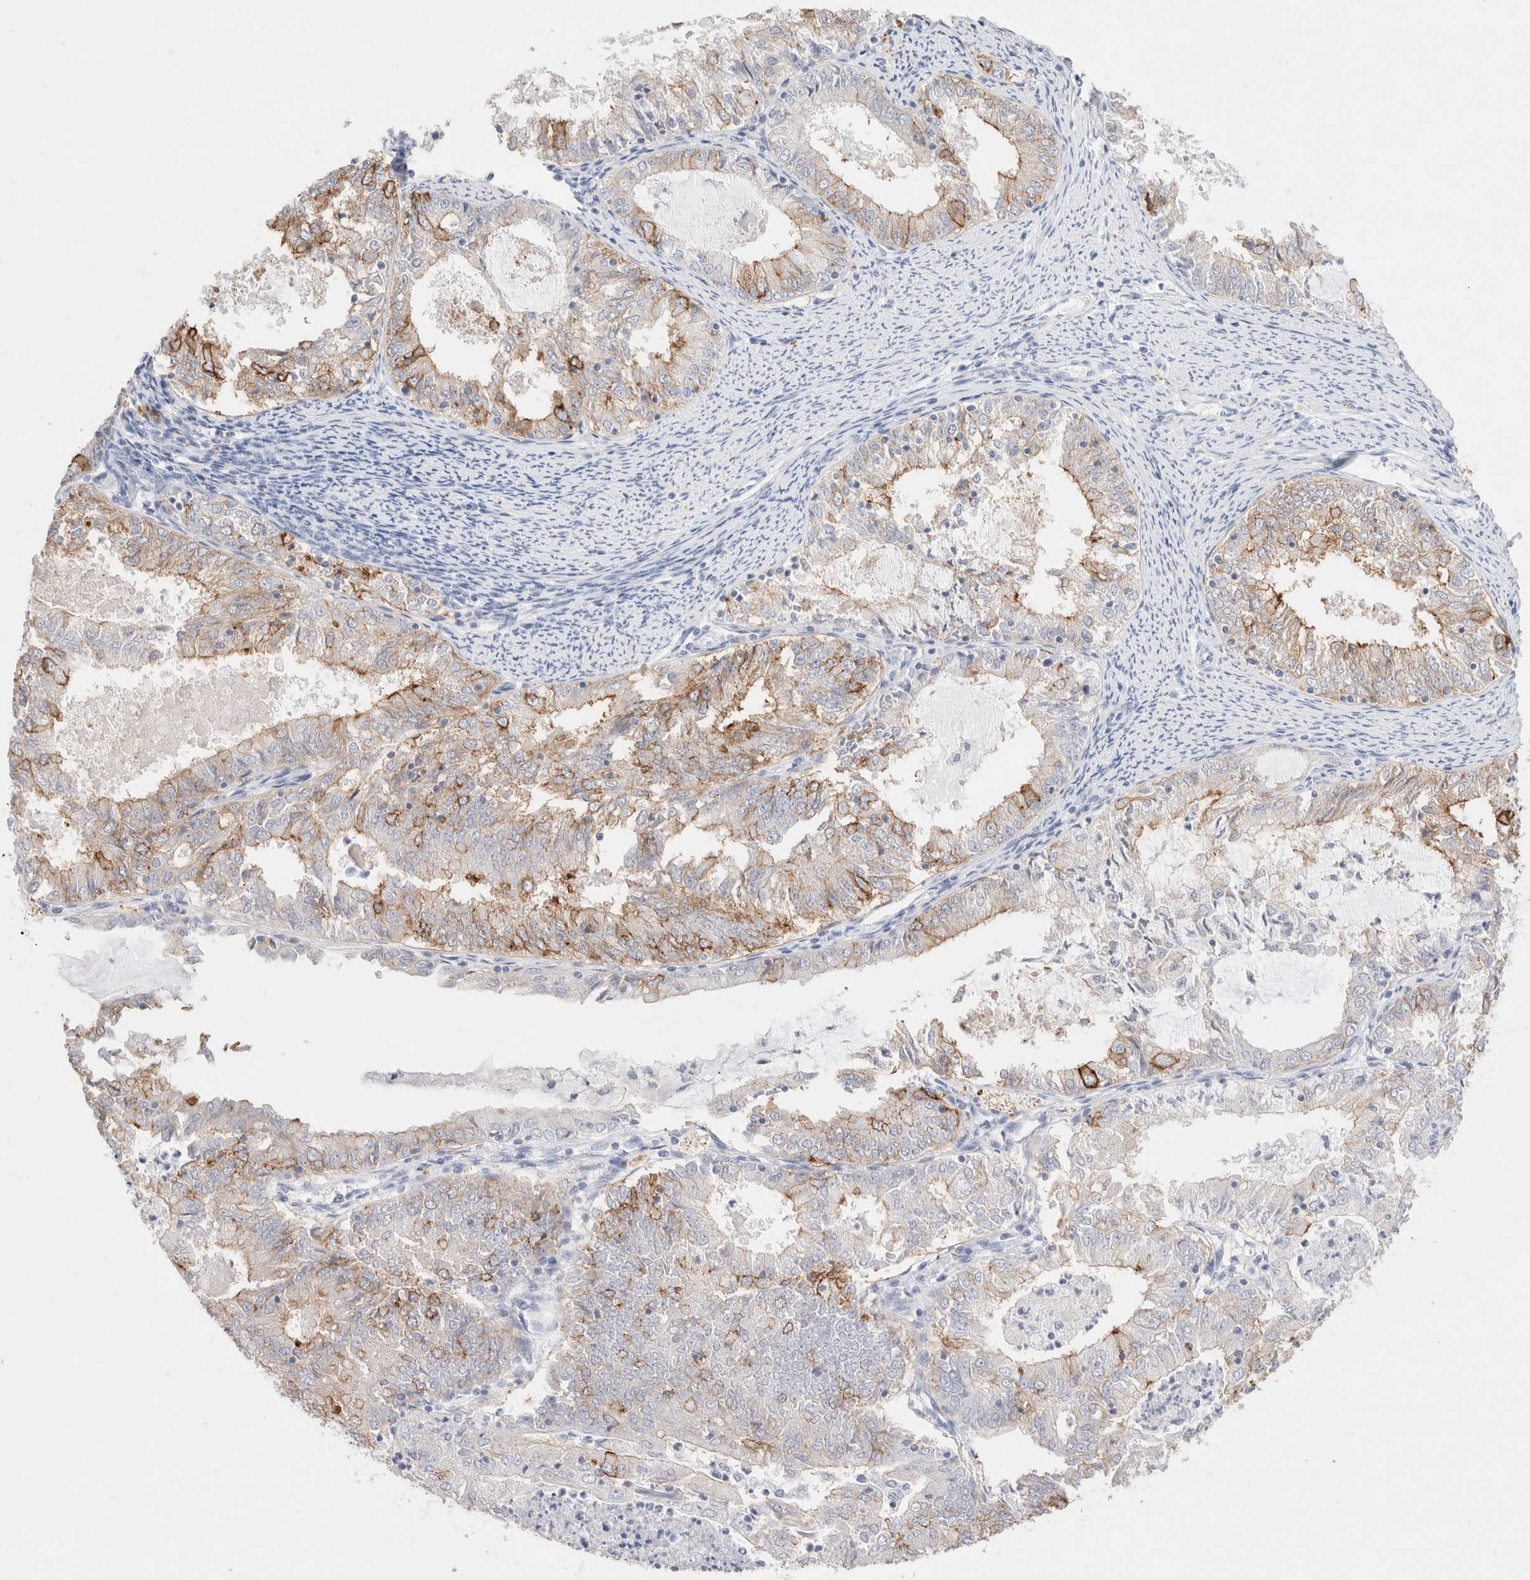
{"staining": {"intensity": "moderate", "quantity": "25%-75%", "location": "cytoplasmic/membranous"}, "tissue": "endometrial cancer", "cell_type": "Tumor cells", "image_type": "cancer", "snomed": [{"axis": "morphology", "description": "Adenocarcinoma, NOS"}, {"axis": "topography", "description": "Endometrium"}], "caption": "High-power microscopy captured an immunohistochemistry (IHC) image of adenocarcinoma (endometrial), revealing moderate cytoplasmic/membranous positivity in approximately 25%-75% of tumor cells.", "gene": "EPCAM", "patient": {"sex": "female", "age": 57}}